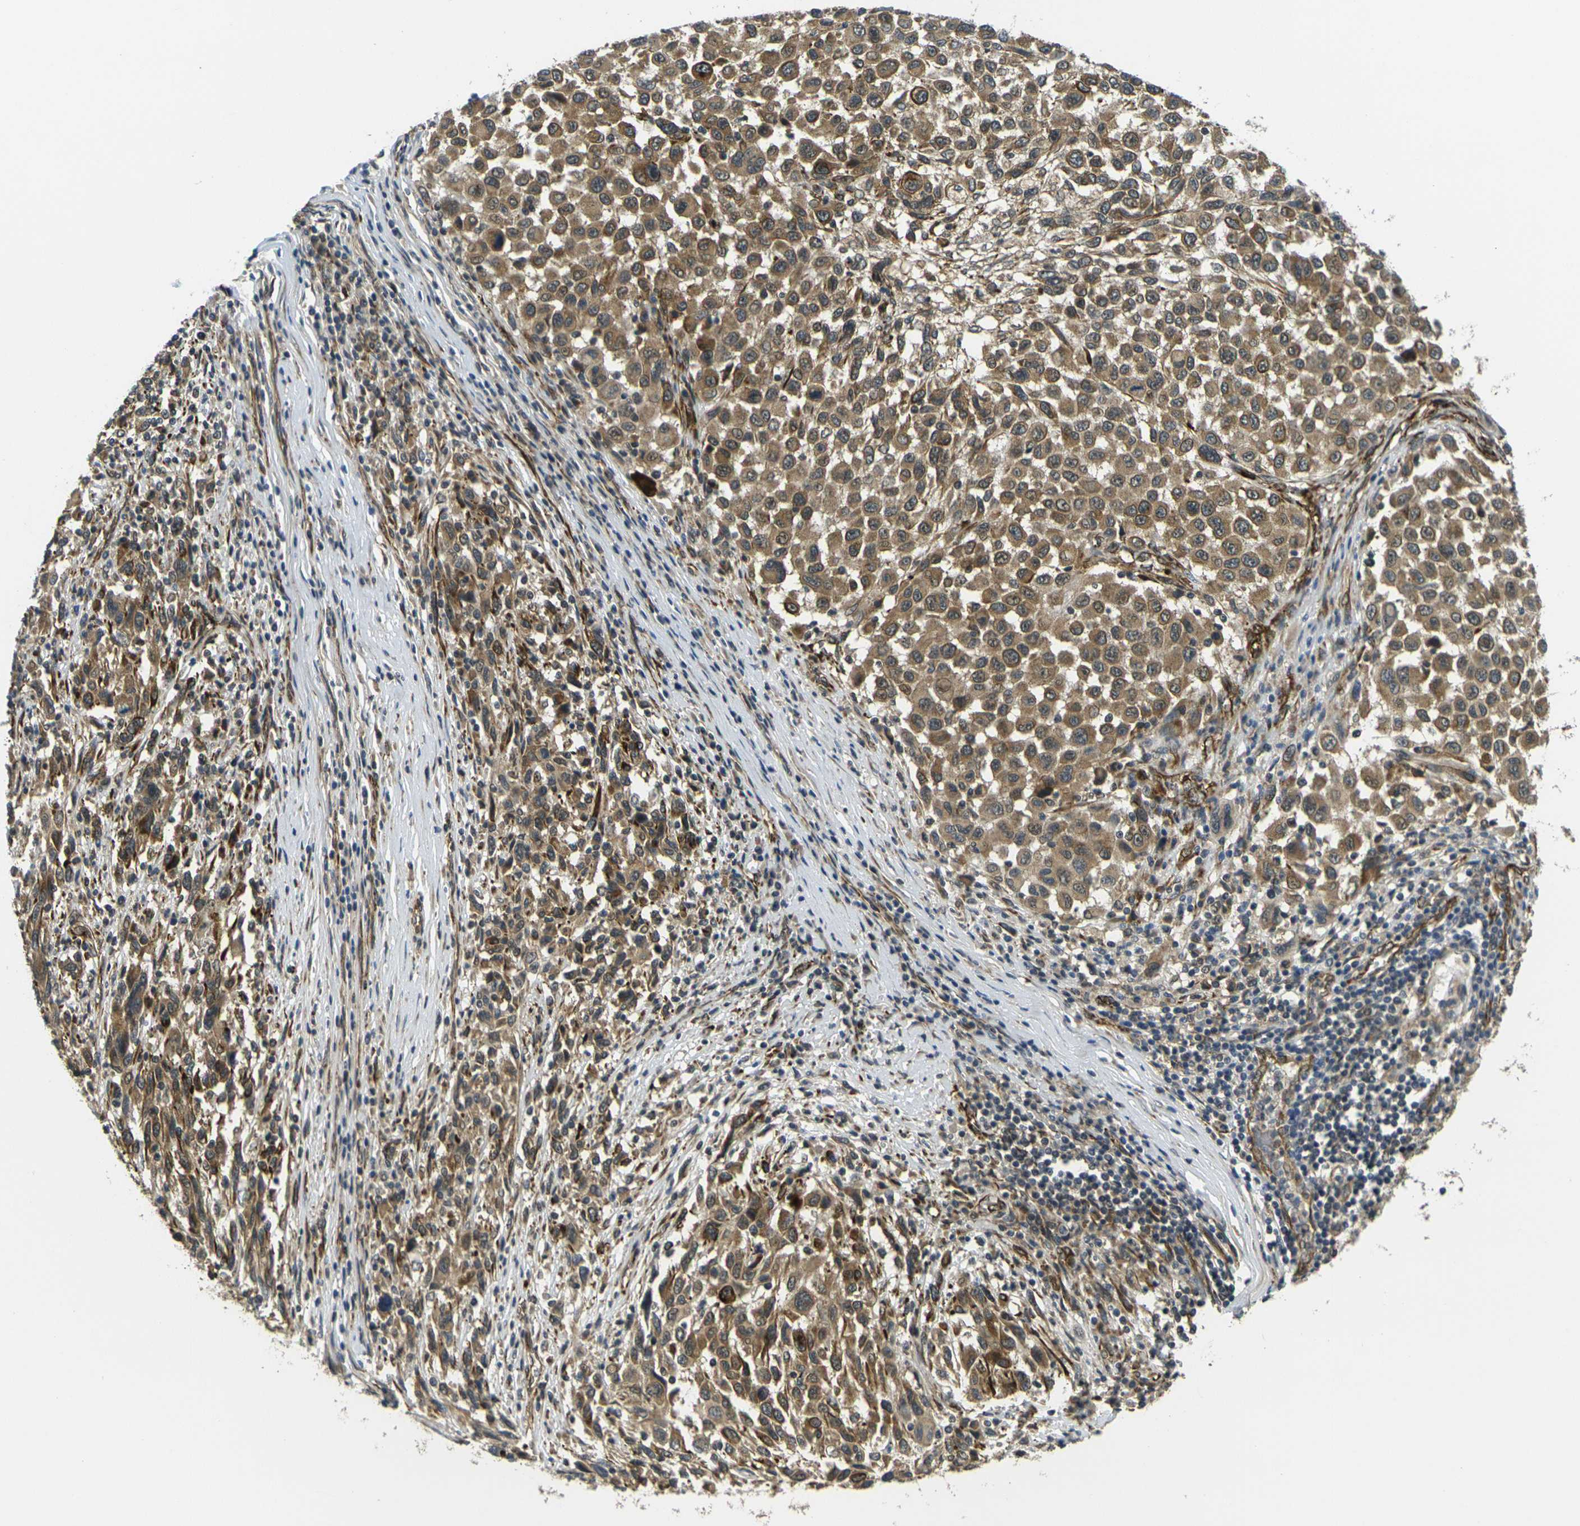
{"staining": {"intensity": "moderate", "quantity": ">75%", "location": "cytoplasmic/membranous"}, "tissue": "melanoma", "cell_type": "Tumor cells", "image_type": "cancer", "snomed": [{"axis": "morphology", "description": "Malignant melanoma, Metastatic site"}, {"axis": "topography", "description": "Lymph node"}], "caption": "Malignant melanoma (metastatic site) stained with DAB IHC exhibits medium levels of moderate cytoplasmic/membranous expression in approximately >75% of tumor cells.", "gene": "FUT11", "patient": {"sex": "male", "age": 61}}